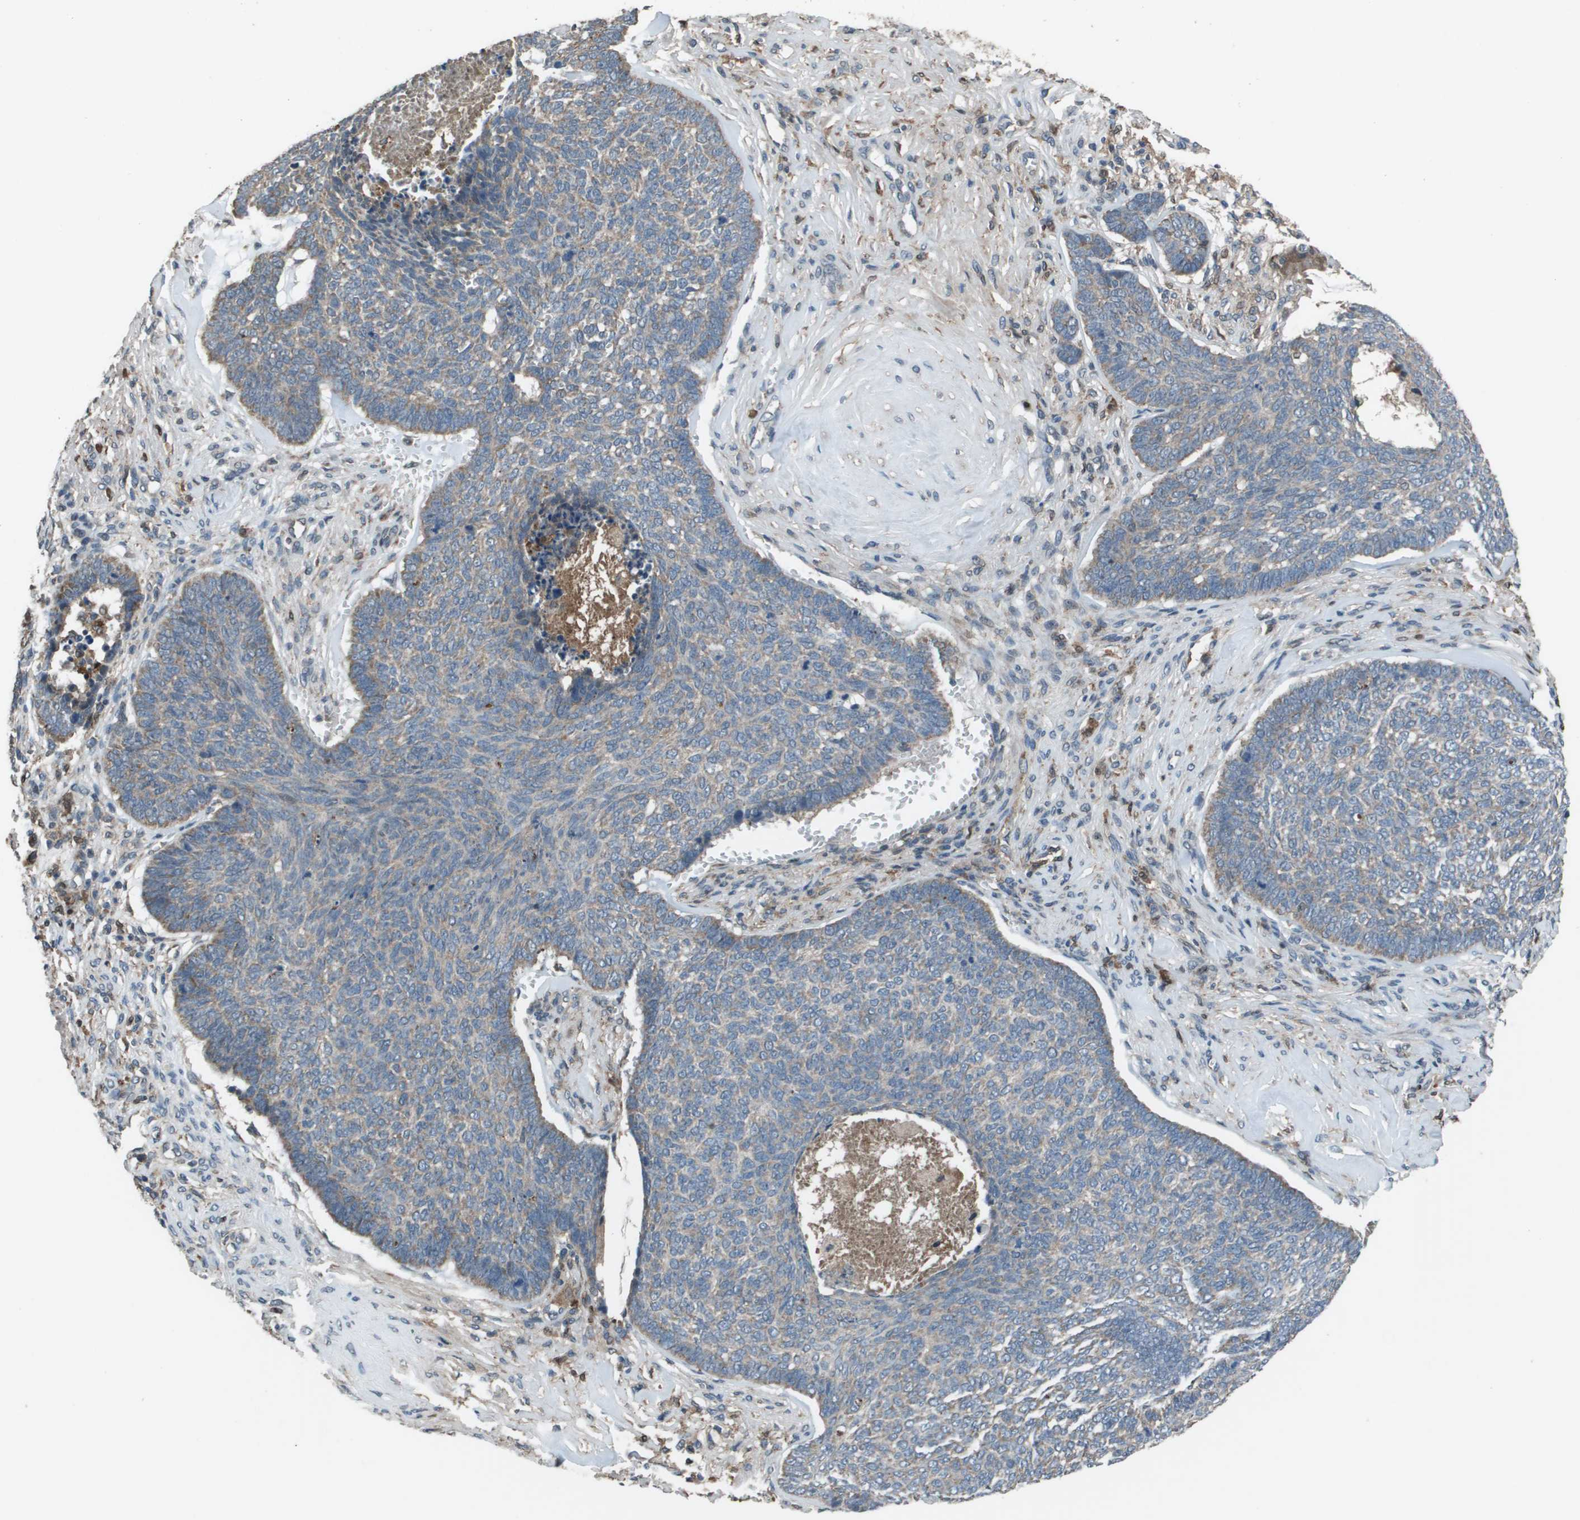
{"staining": {"intensity": "weak", "quantity": "<25%", "location": "cytoplasmic/membranous"}, "tissue": "skin cancer", "cell_type": "Tumor cells", "image_type": "cancer", "snomed": [{"axis": "morphology", "description": "Basal cell carcinoma"}, {"axis": "topography", "description": "Skin"}], "caption": "Human skin cancer (basal cell carcinoma) stained for a protein using immunohistochemistry exhibits no staining in tumor cells.", "gene": "GOSR2", "patient": {"sex": "male", "age": 84}}